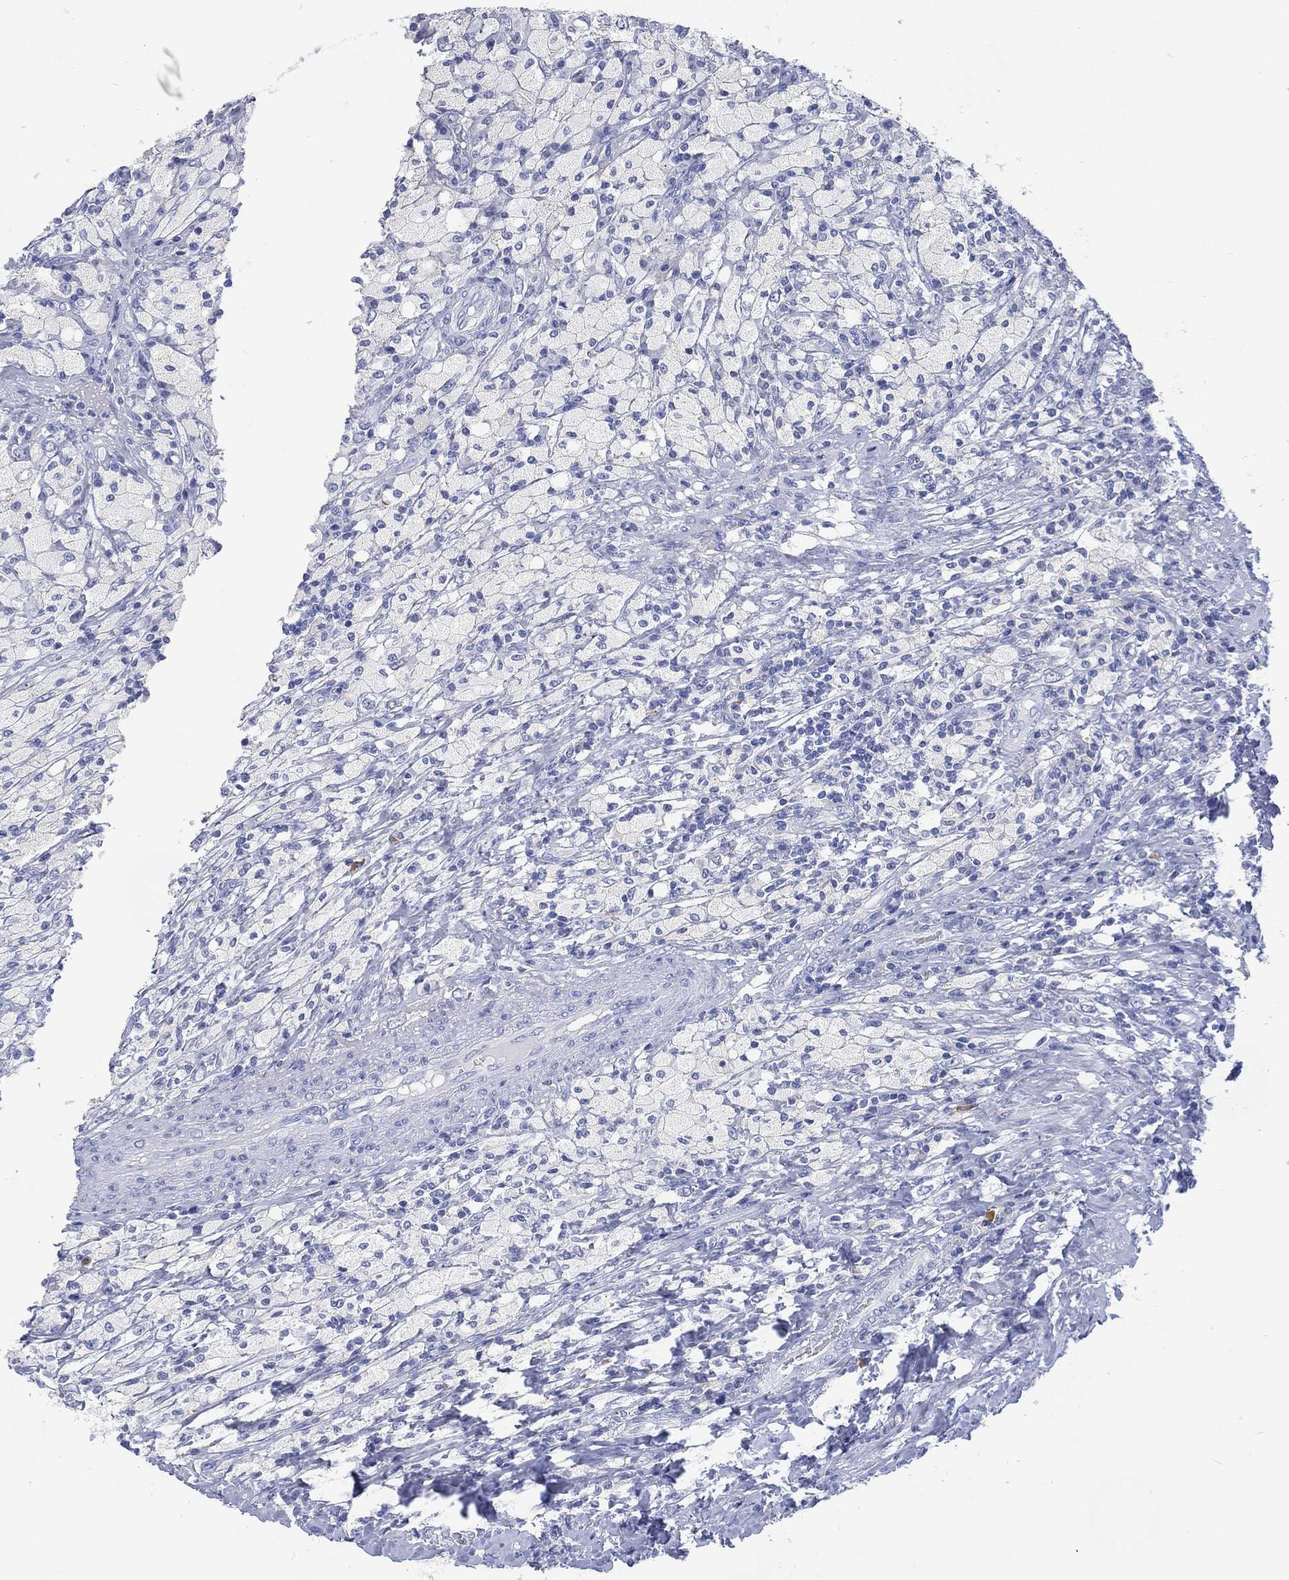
{"staining": {"intensity": "negative", "quantity": "none", "location": "none"}, "tissue": "testis cancer", "cell_type": "Tumor cells", "image_type": "cancer", "snomed": [{"axis": "morphology", "description": "Necrosis, NOS"}, {"axis": "morphology", "description": "Carcinoma, Embryonal, NOS"}, {"axis": "topography", "description": "Testis"}], "caption": "DAB (3,3'-diaminobenzidine) immunohistochemical staining of human testis cancer (embryonal carcinoma) reveals no significant staining in tumor cells. Brightfield microscopy of immunohistochemistry stained with DAB (brown) and hematoxylin (blue), captured at high magnification.", "gene": "FMO1", "patient": {"sex": "male", "age": 19}}